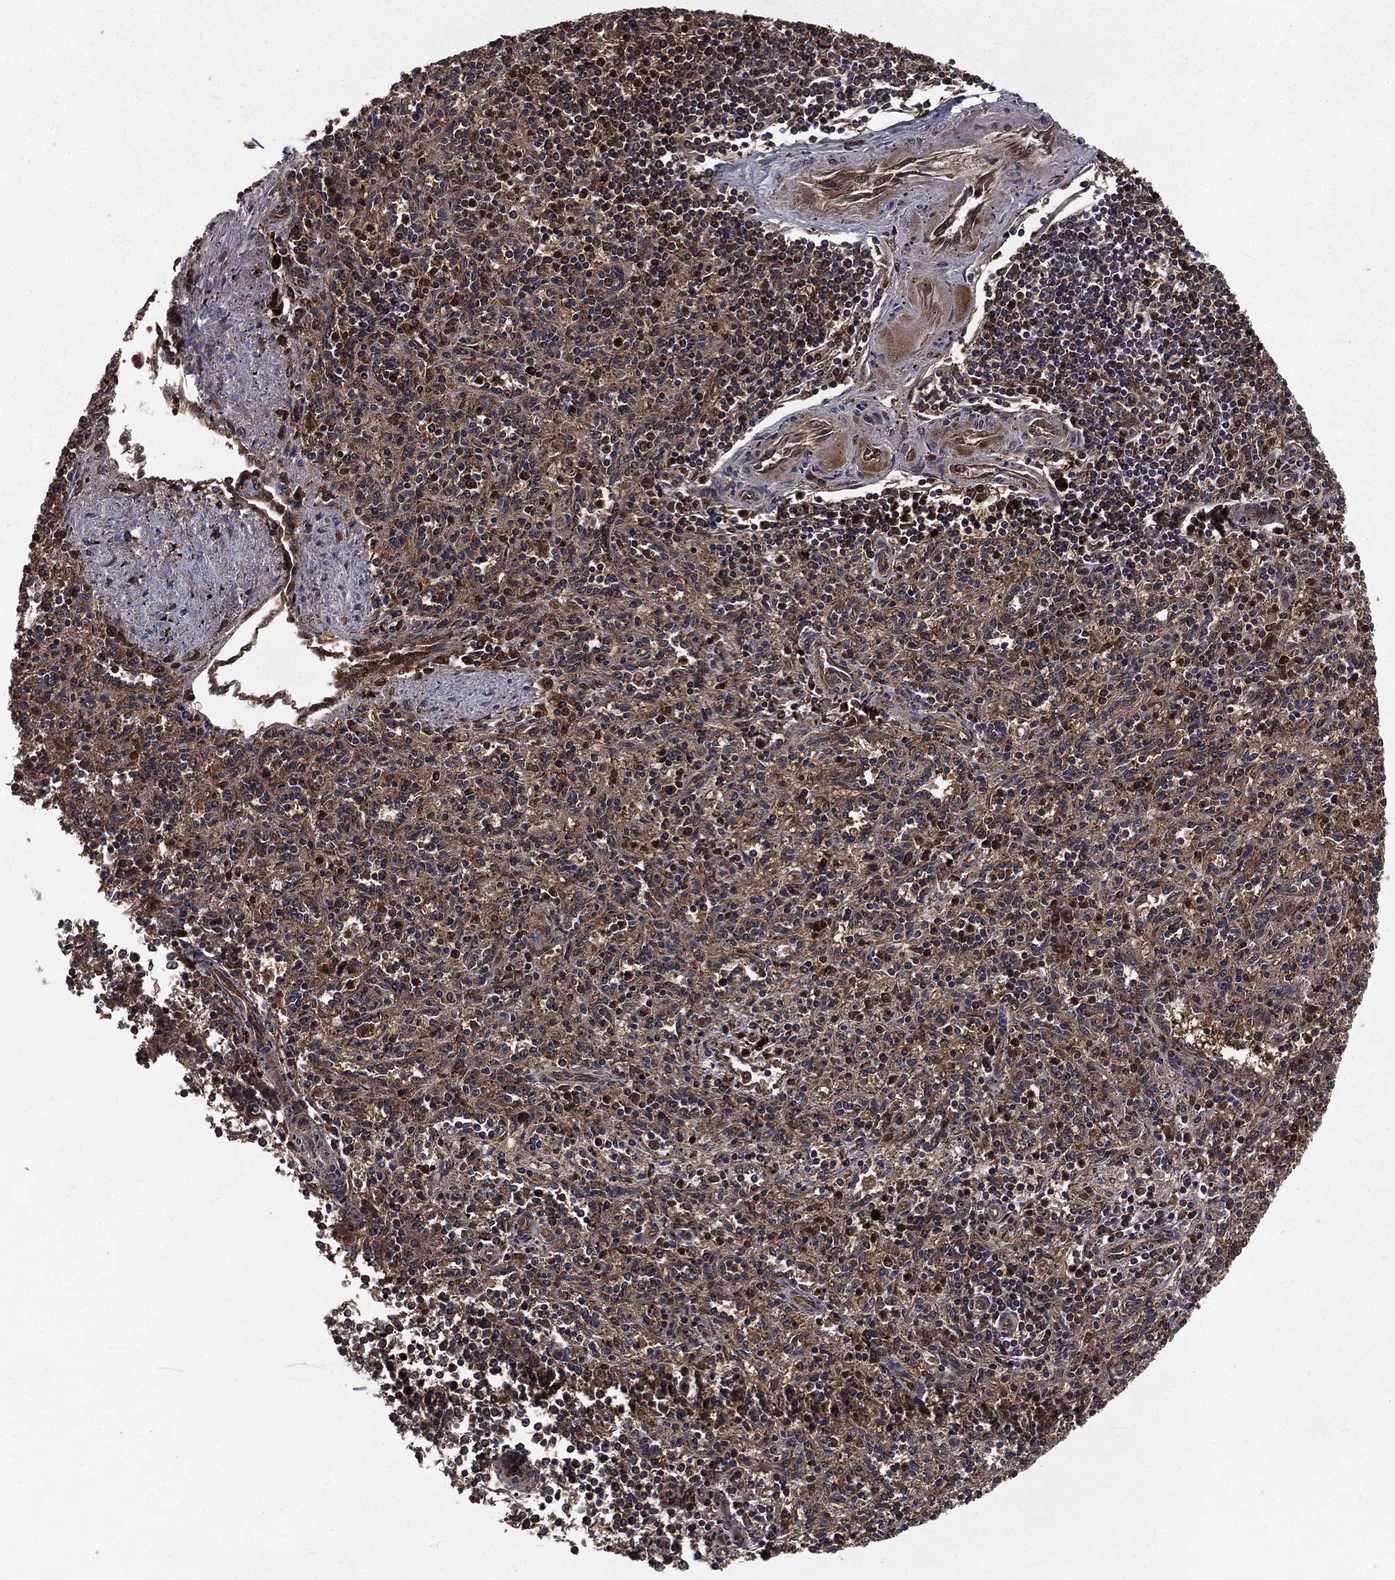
{"staining": {"intensity": "moderate", "quantity": "<25%", "location": "cytoplasmic/membranous"}, "tissue": "spleen", "cell_type": "Cells in red pulp", "image_type": "normal", "snomed": [{"axis": "morphology", "description": "Normal tissue, NOS"}, {"axis": "topography", "description": "Spleen"}], "caption": "Cells in red pulp reveal low levels of moderate cytoplasmic/membranous staining in approximately <25% of cells in benign spleen. The staining was performed using DAB (3,3'-diaminobenzidine) to visualize the protein expression in brown, while the nuclei were stained in blue with hematoxylin (Magnification: 20x).", "gene": "LENG8", "patient": {"sex": "male", "age": 69}}